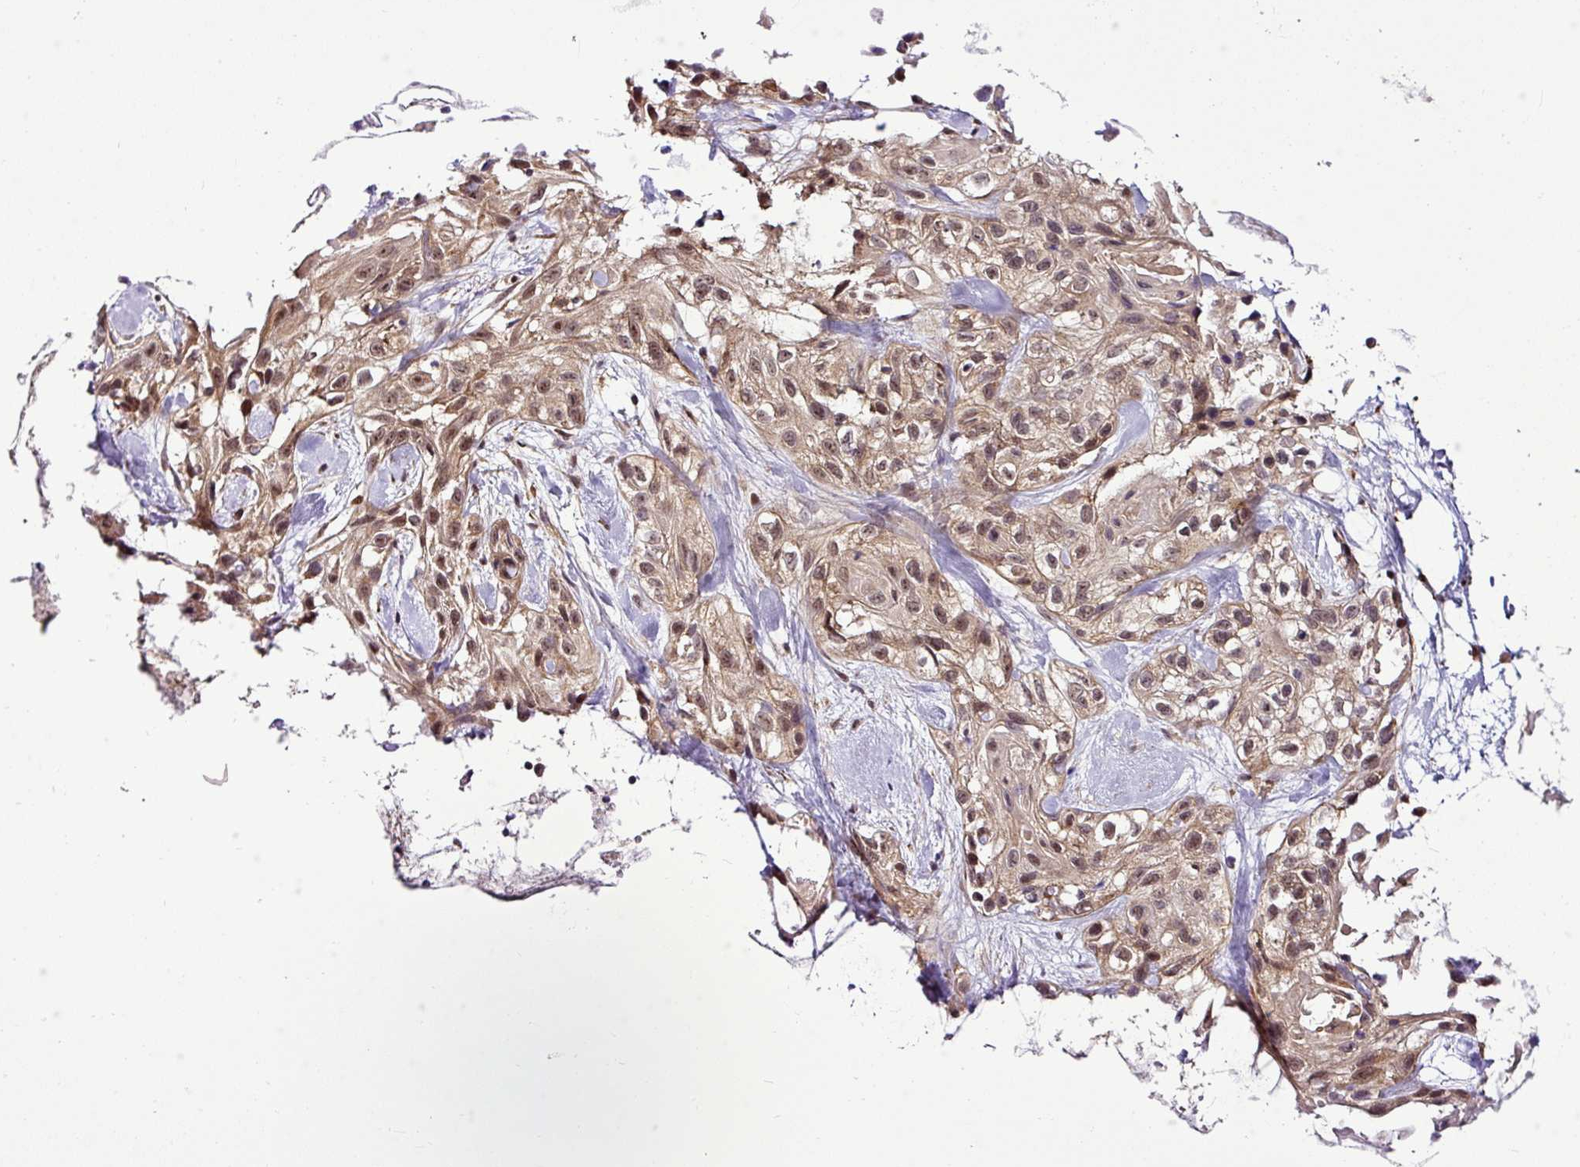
{"staining": {"intensity": "moderate", "quantity": ">75%", "location": "cytoplasmic/membranous,nuclear"}, "tissue": "skin cancer", "cell_type": "Tumor cells", "image_type": "cancer", "snomed": [{"axis": "morphology", "description": "Squamous cell carcinoma, NOS"}, {"axis": "topography", "description": "Skin"}], "caption": "The histopathology image reveals staining of squamous cell carcinoma (skin), revealing moderate cytoplasmic/membranous and nuclear protein staining (brown color) within tumor cells.", "gene": "FAM153A", "patient": {"sex": "male", "age": 82}}